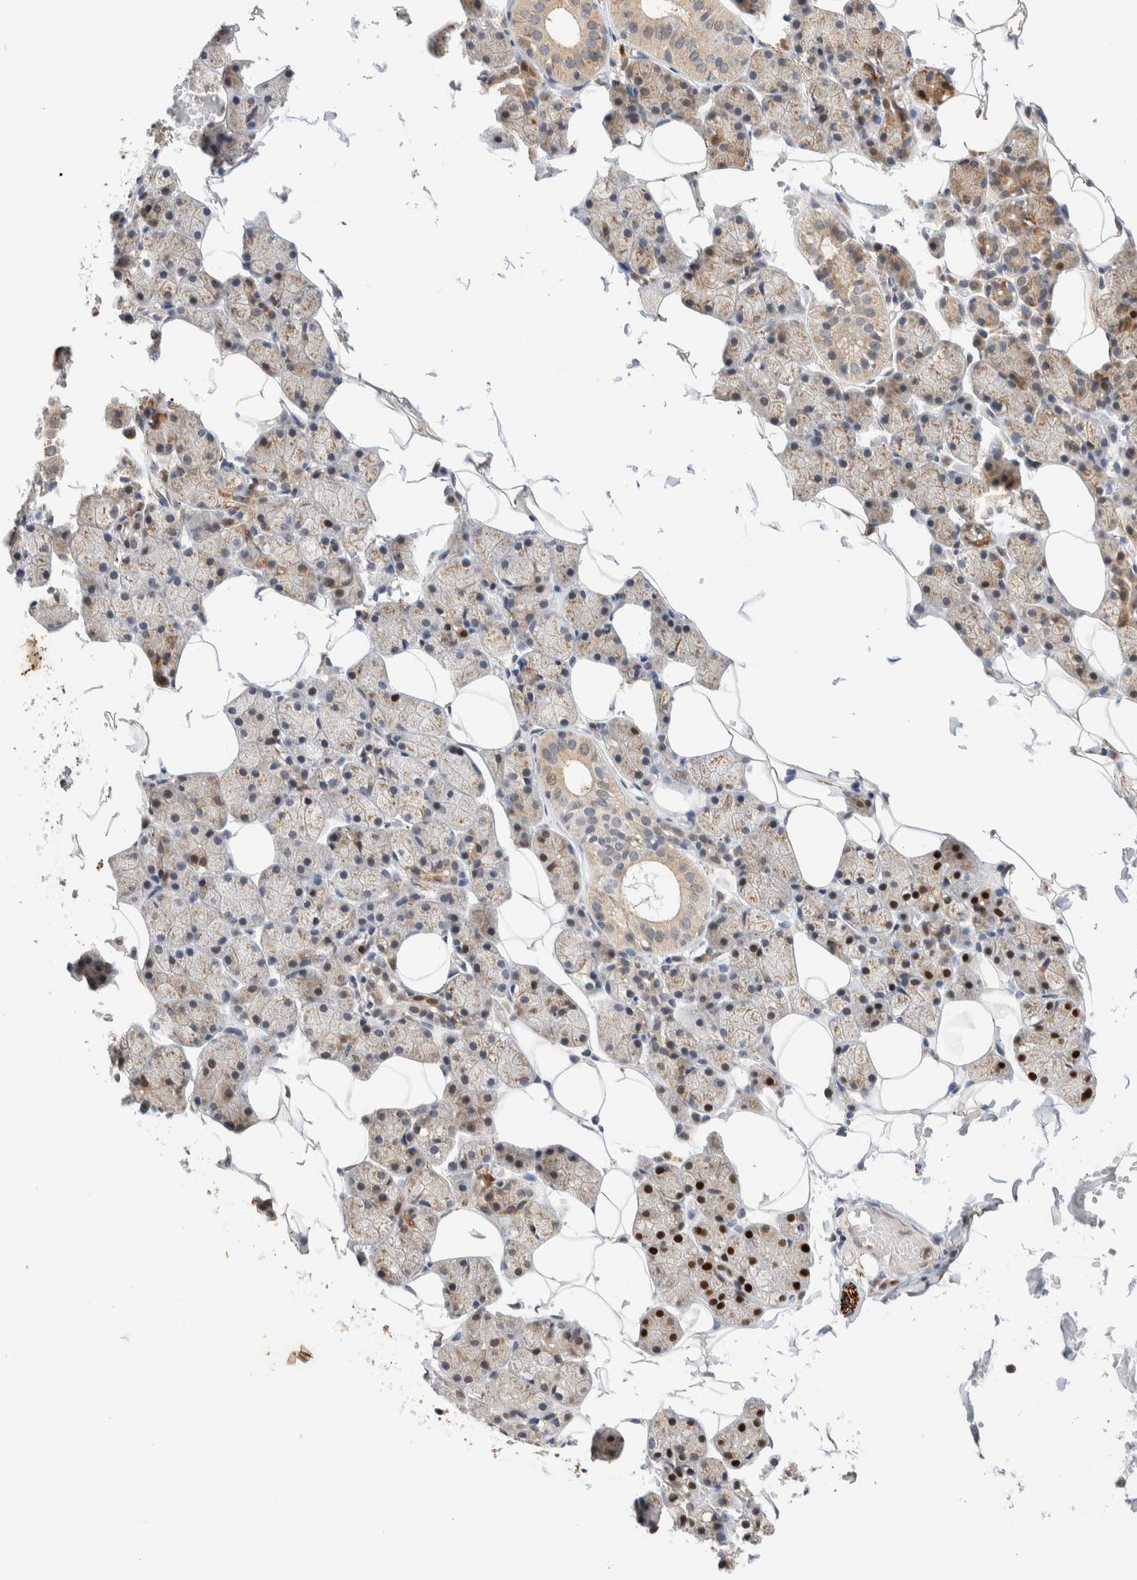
{"staining": {"intensity": "strong", "quantity": "25%-75%", "location": "cytoplasmic/membranous,nuclear"}, "tissue": "salivary gland", "cell_type": "Glandular cells", "image_type": "normal", "snomed": [{"axis": "morphology", "description": "Normal tissue, NOS"}, {"axis": "topography", "description": "Salivary gland"}], "caption": "The photomicrograph demonstrates staining of normal salivary gland, revealing strong cytoplasmic/membranous,nuclear protein positivity (brown color) within glandular cells. The protein of interest is shown in brown color, while the nuclei are stained blue.", "gene": "NSMAF", "patient": {"sex": "female", "age": 33}}